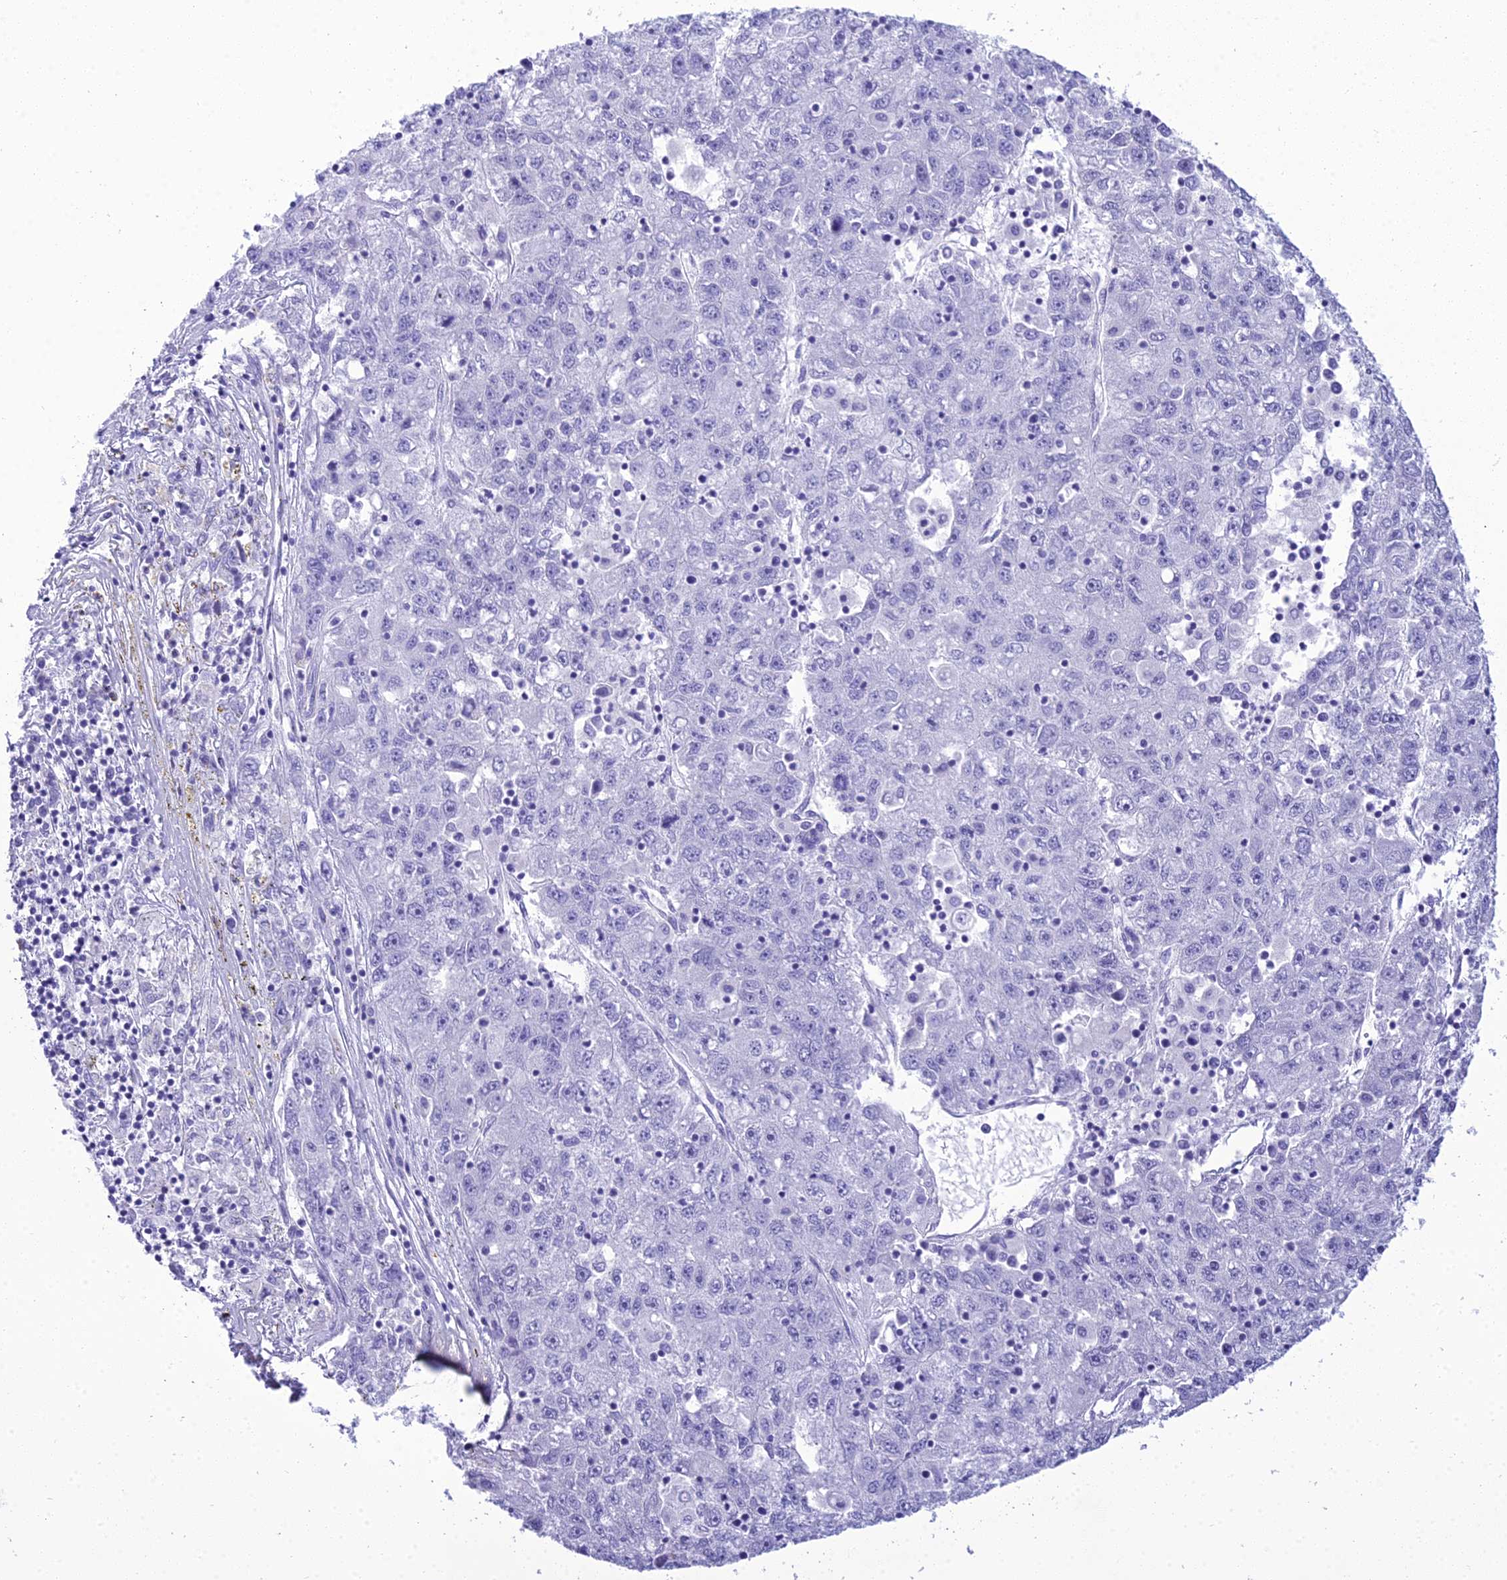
{"staining": {"intensity": "negative", "quantity": "none", "location": "none"}, "tissue": "liver cancer", "cell_type": "Tumor cells", "image_type": "cancer", "snomed": [{"axis": "morphology", "description": "Carcinoma, Hepatocellular, NOS"}, {"axis": "topography", "description": "Liver"}], "caption": "Protein analysis of liver cancer exhibits no significant positivity in tumor cells.", "gene": "ZNF442", "patient": {"sex": "male", "age": 49}}